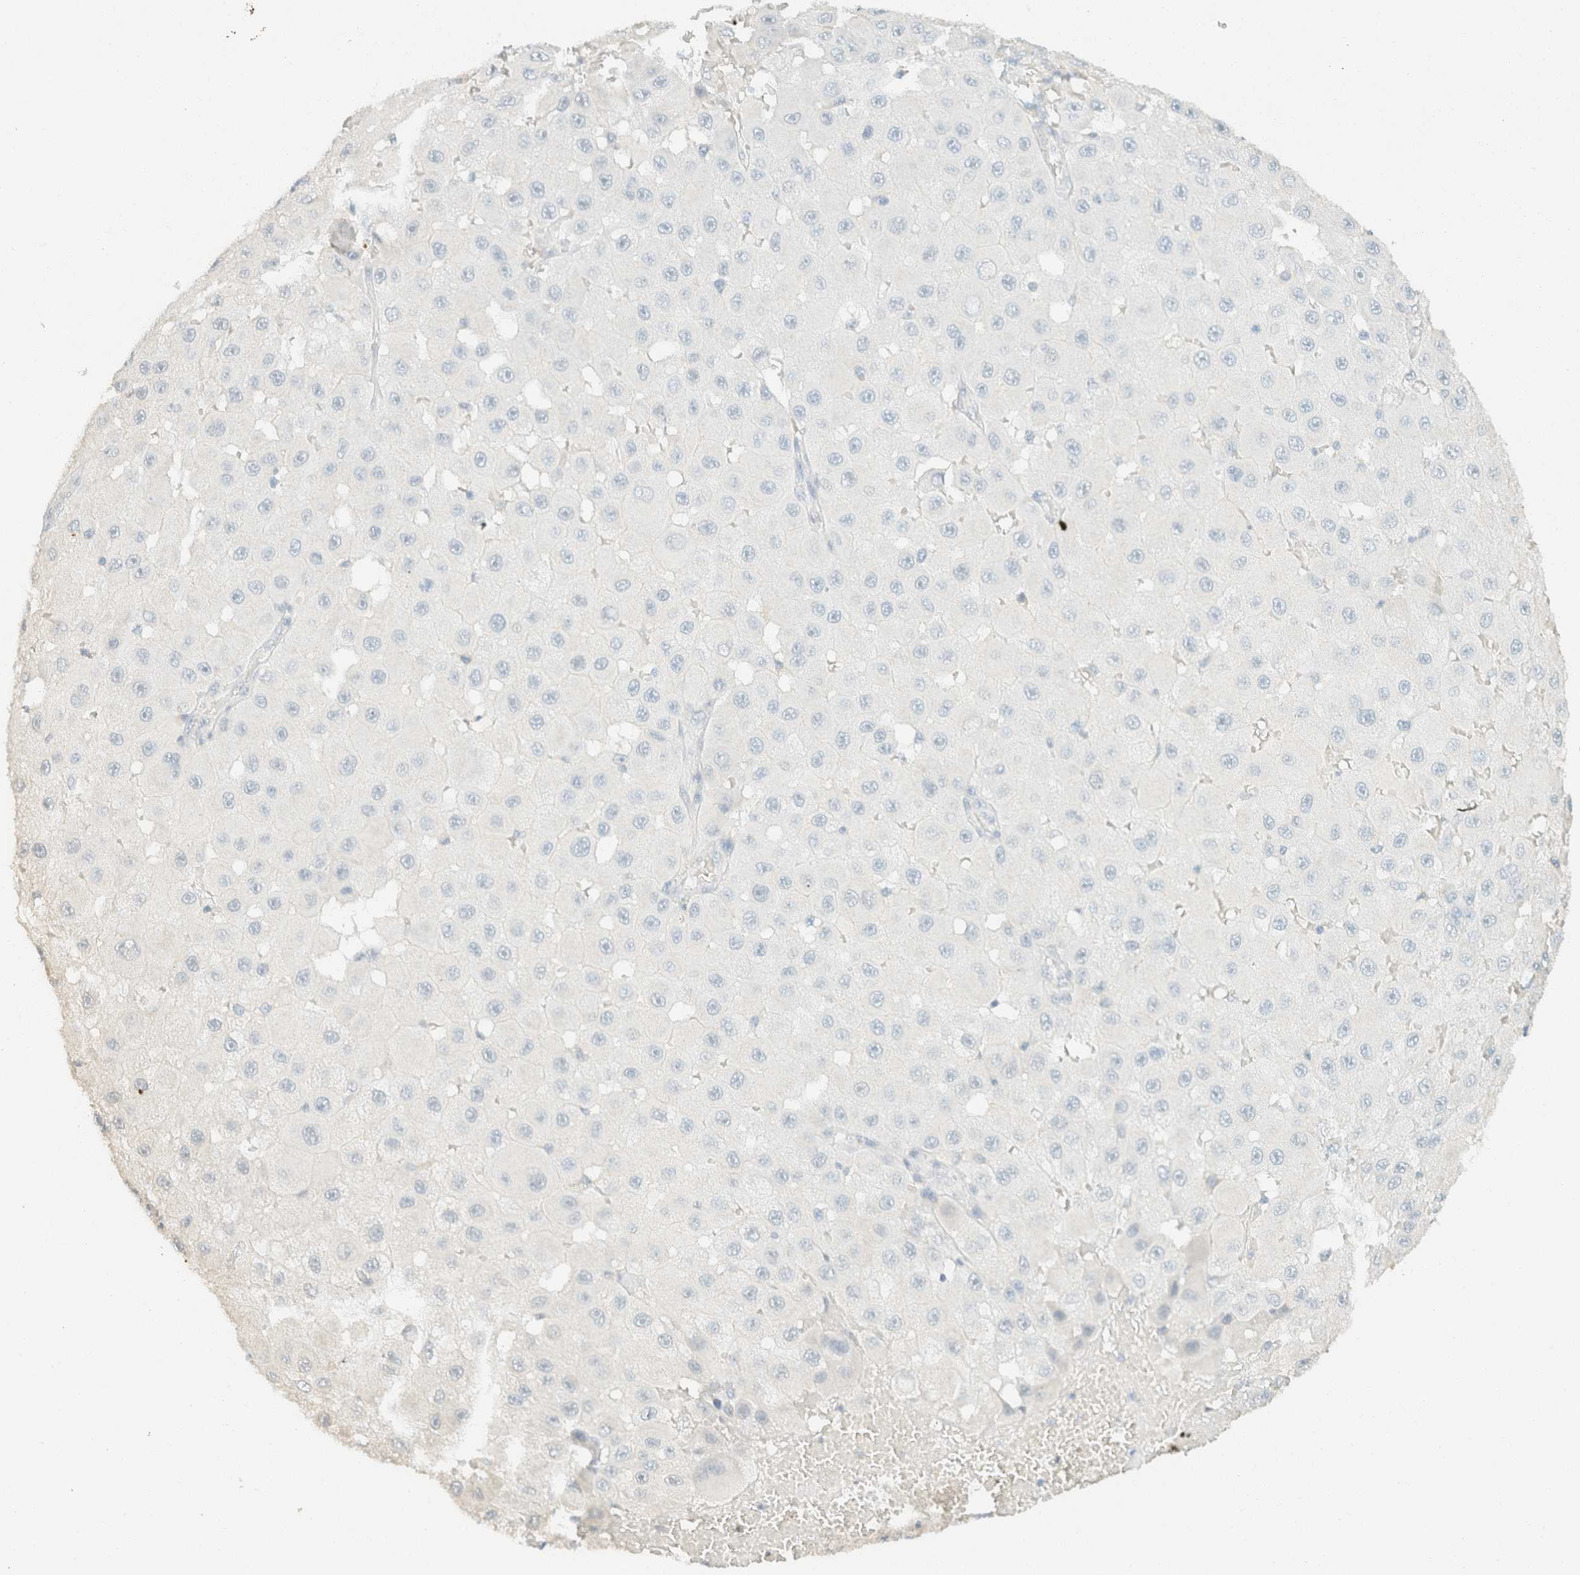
{"staining": {"intensity": "negative", "quantity": "none", "location": "none"}, "tissue": "melanoma", "cell_type": "Tumor cells", "image_type": "cancer", "snomed": [{"axis": "morphology", "description": "Malignant melanoma, NOS"}, {"axis": "topography", "description": "Skin"}], "caption": "Photomicrograph shows no protein staining in tumor cells of melanoma tissue.", "gene": "GPA33", "patient": {"sex": "female", "age": 81}}